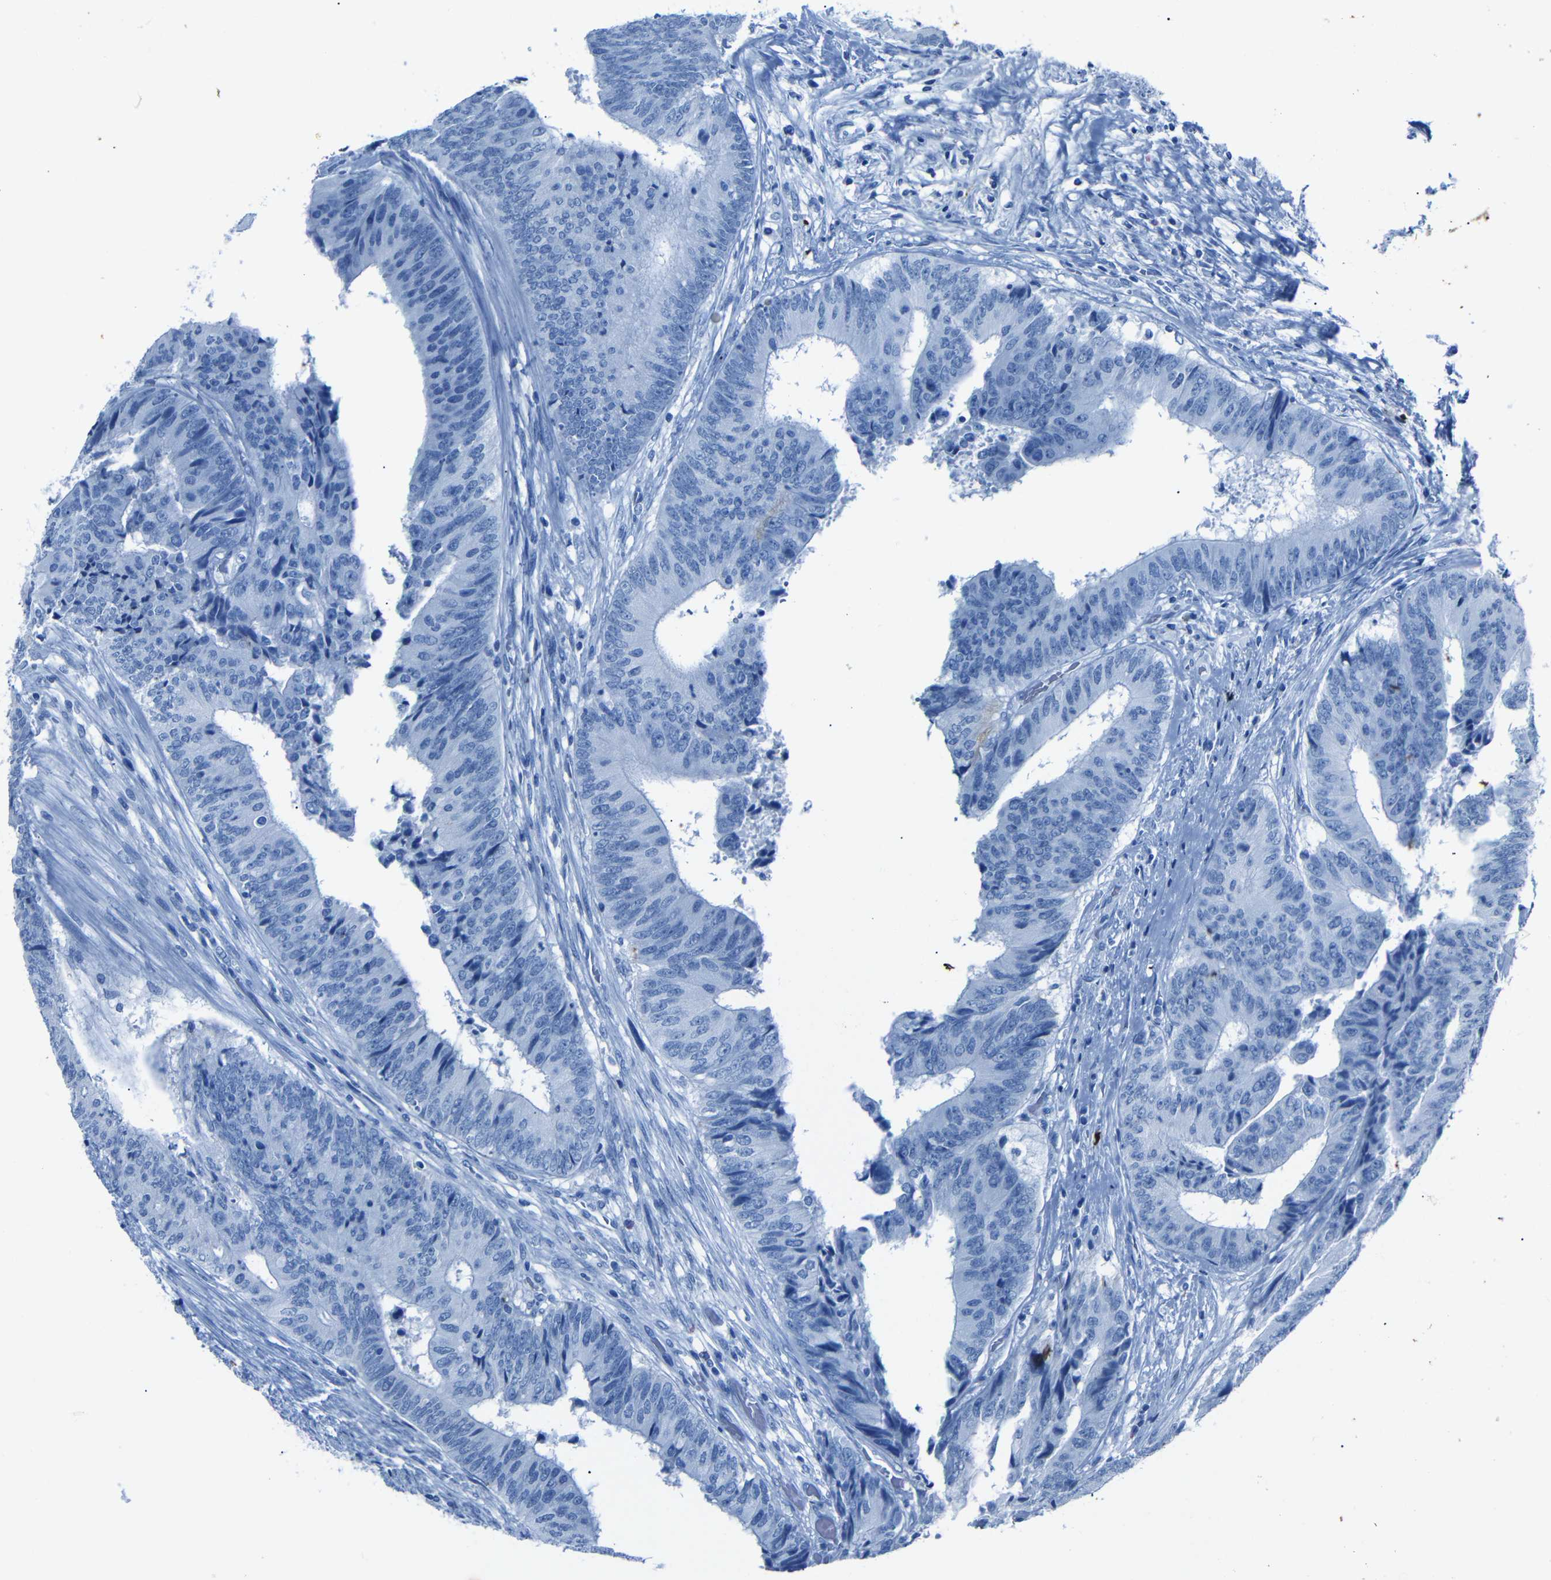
{"staining": {"intensity": "negative", "quantity": "none", "location": "none"}, "tissue": "colorectal cancer", "cell_type": "Tumor cells", "image_type": "cancer", "snomed": [{"axis": "morphology", "description": "Adenocarcinoma, NOS"}, {"axis": "topography", "description": "Rectum"}], "caption": "Human colorectal cancer (adenocarcinoma) stained for a protein using immunohistochemistry (IHC) reveals no positivity in tumor cells.", "gene": "CLDN11", "patient": {"sex": "male", "age": 72}}